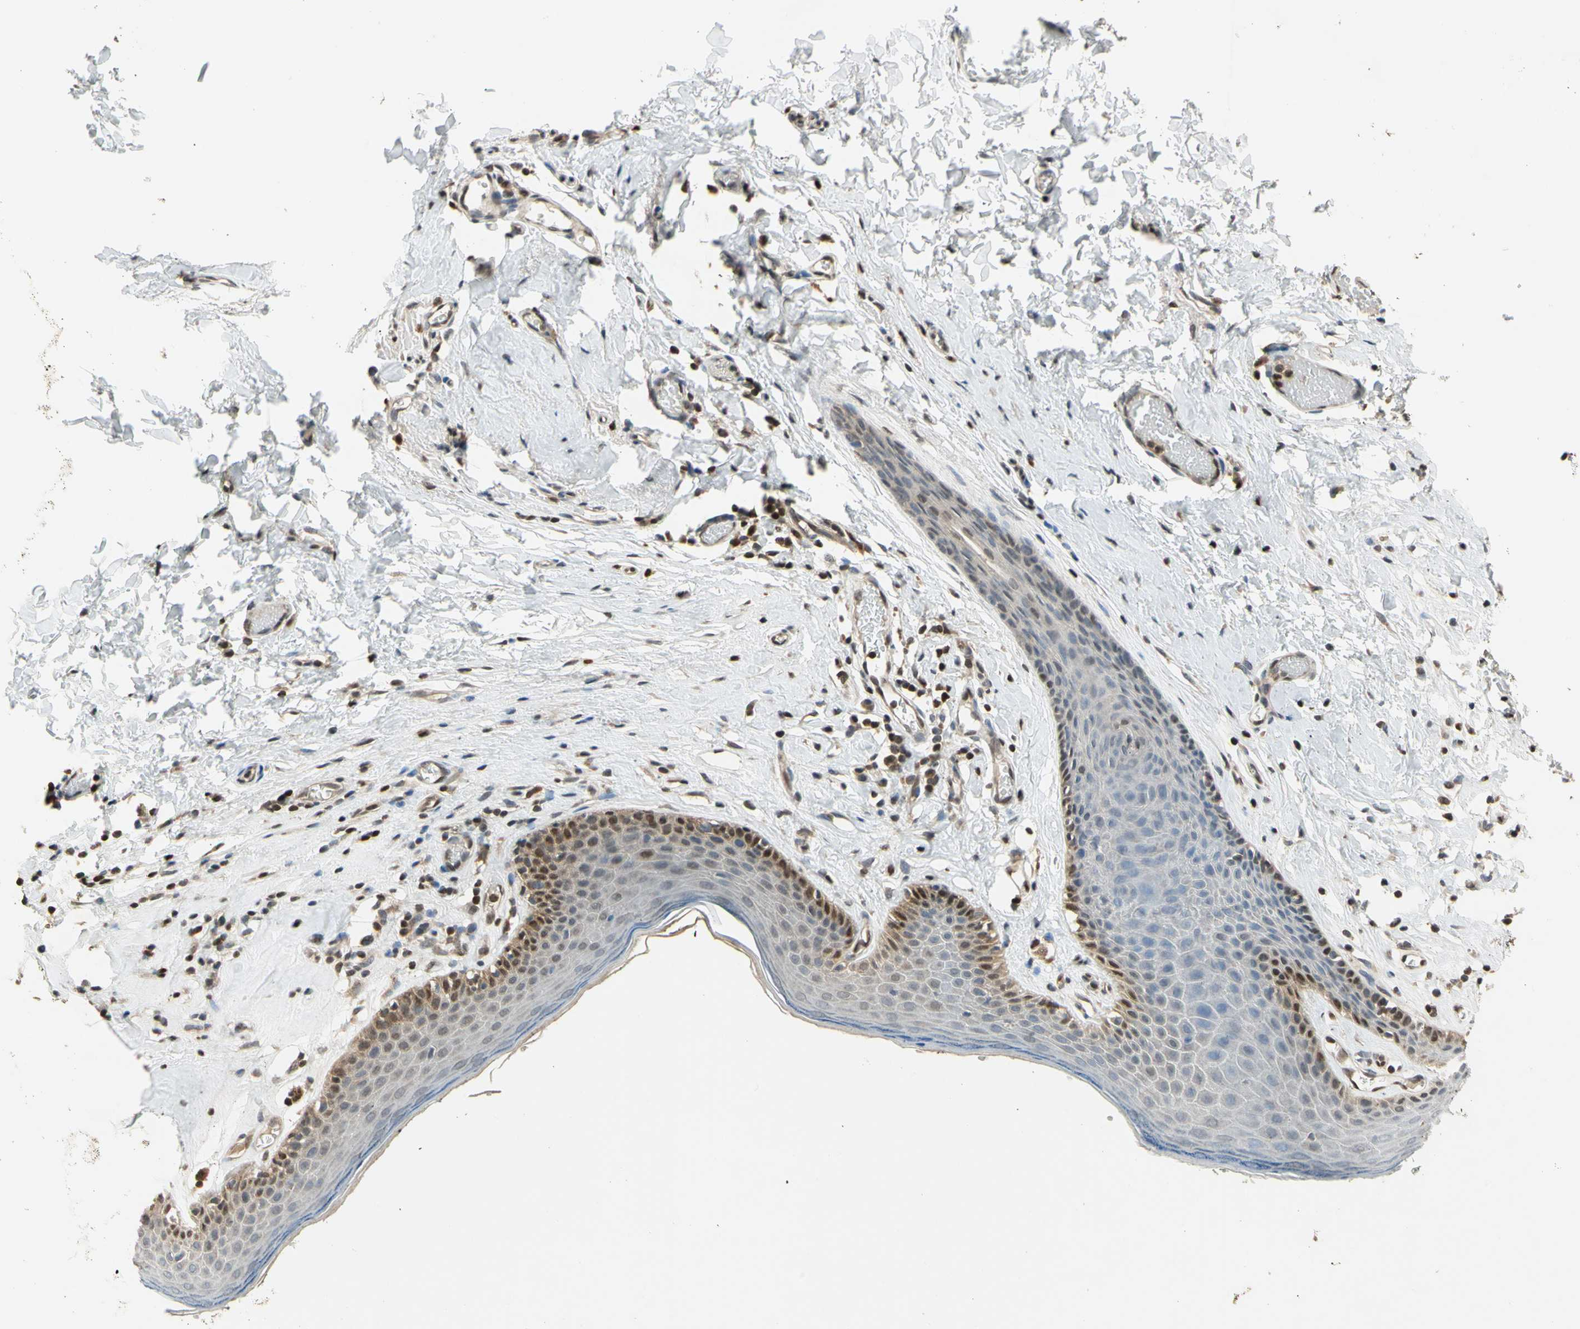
{"staining": {"intensity": "moderate", "quantity": "25%-75%", "location": "cytoplasmic/membranous,nuclear"}, "tissue": "skin", "cell_type": "Epidermal cells", "image_type": "normal", "snomed": [{"axis": "morphology", "description": "Normal tissue, NOS"}, {"axis": "morphology", "description": "Inflammation, NOS"}, {"axis": "topography", "description": "Vulva"}], "caption": "About 25%-75% of epidermal cells in unremarkable human skin show moderate cytoplasmic/membranous,nuclear protein positivity as visualized by brown immunohistochemical staining.", "gene": "GSR", "patient": {"sex": "female", "age": 84}}